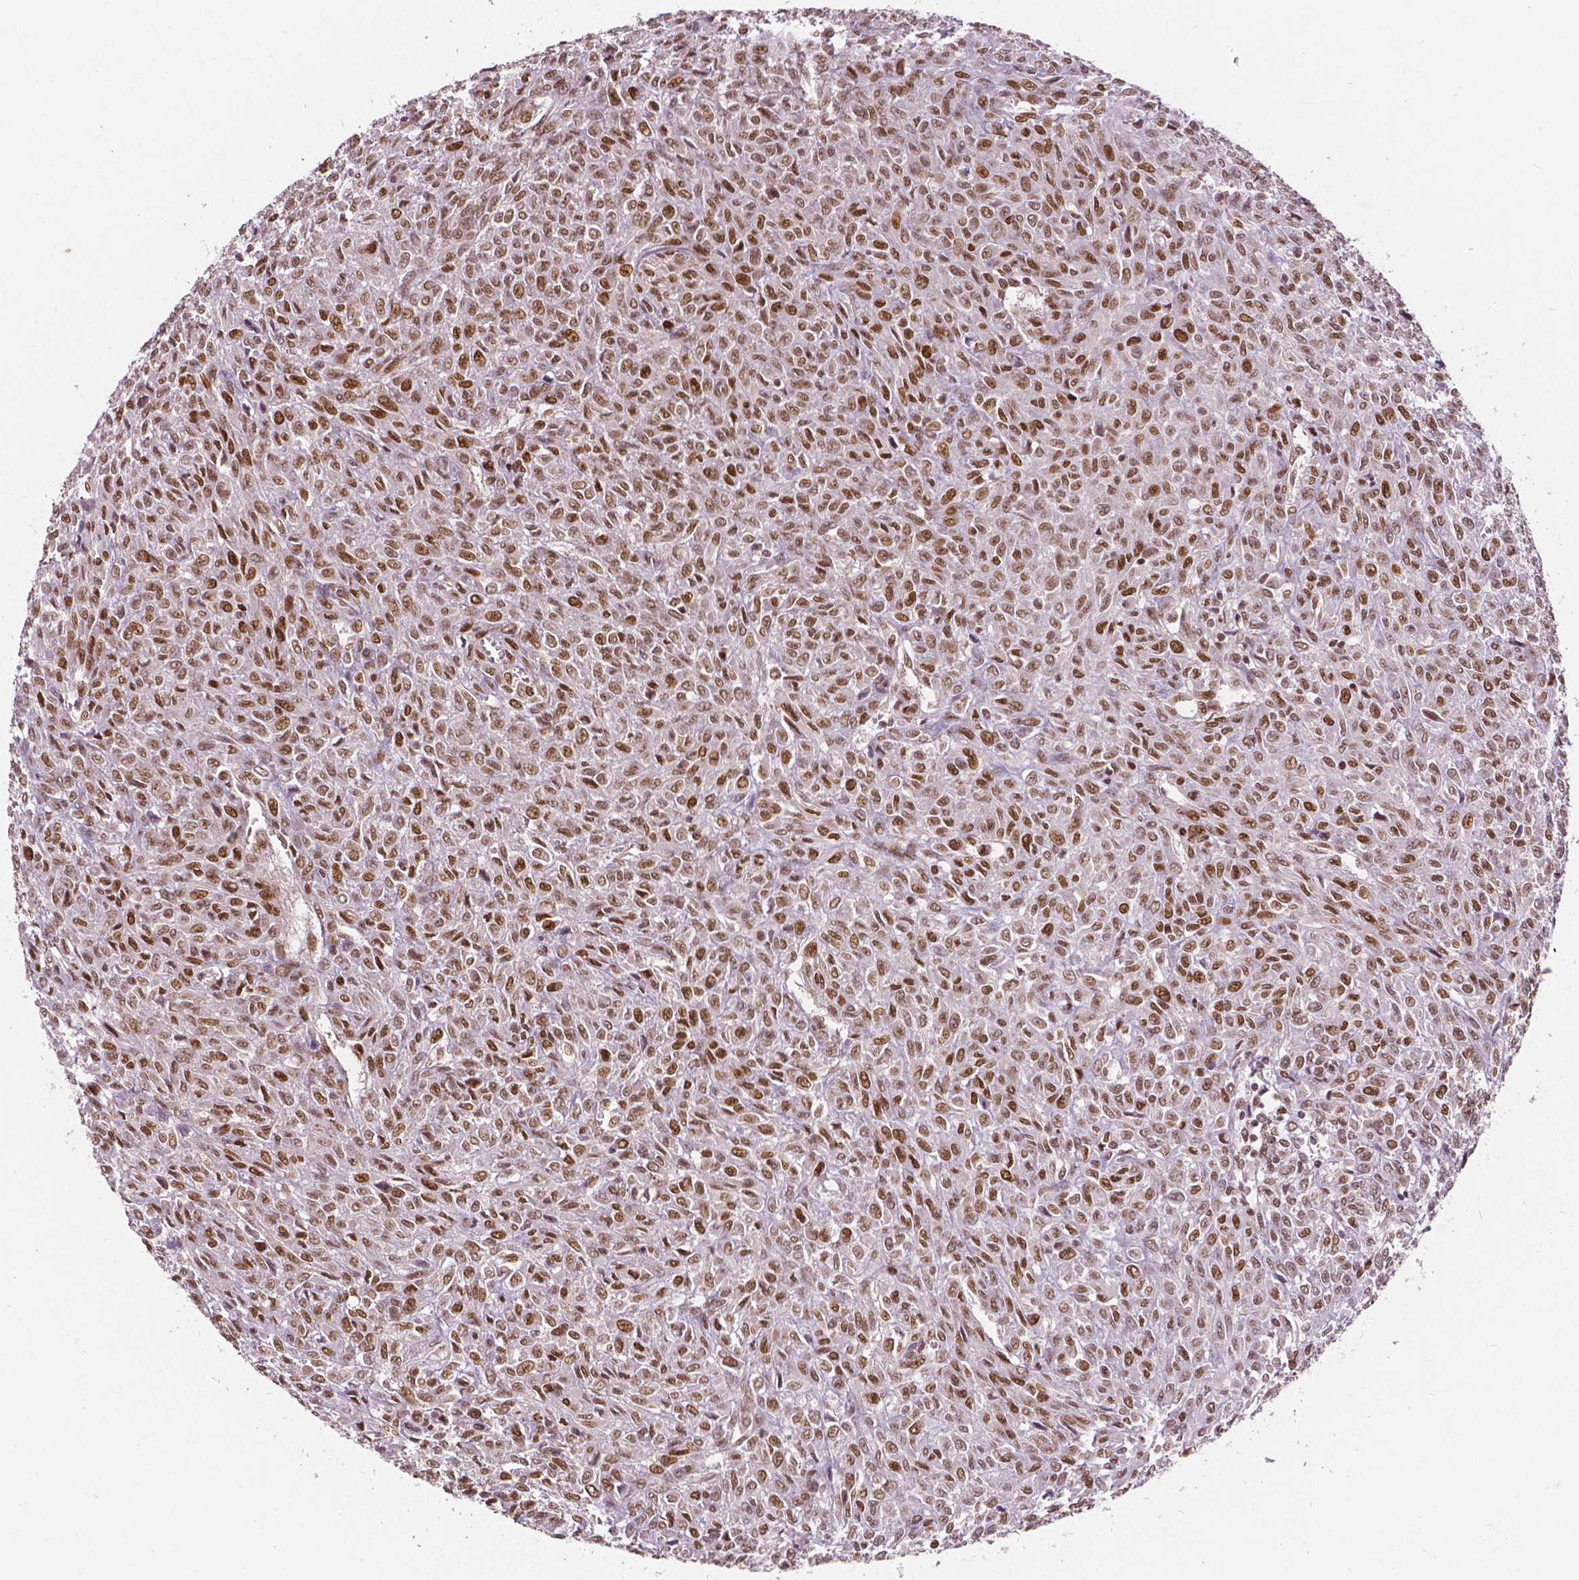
{"staining": {"intensity": "moderate", "quantity": ">75%", "location": "nuclear"}, "tissue": "renal cancer", "cell_type": "Tumor cells", "image_type": "cancer", "snomed": [{"axis": "morphology", "description": "Adenocarcinoma, NOS"}, {"axis": "topography", "description": "Kidney"}], "caption": "High-power microscopy captured an immunohistochemistry (IHC) image of adenocarcinoma (renal), revealing moderate nuclear staining in approximately >75% of tumor cells.", "gene": "NSD2", "patient": {"sex": "male", "age": 58}}